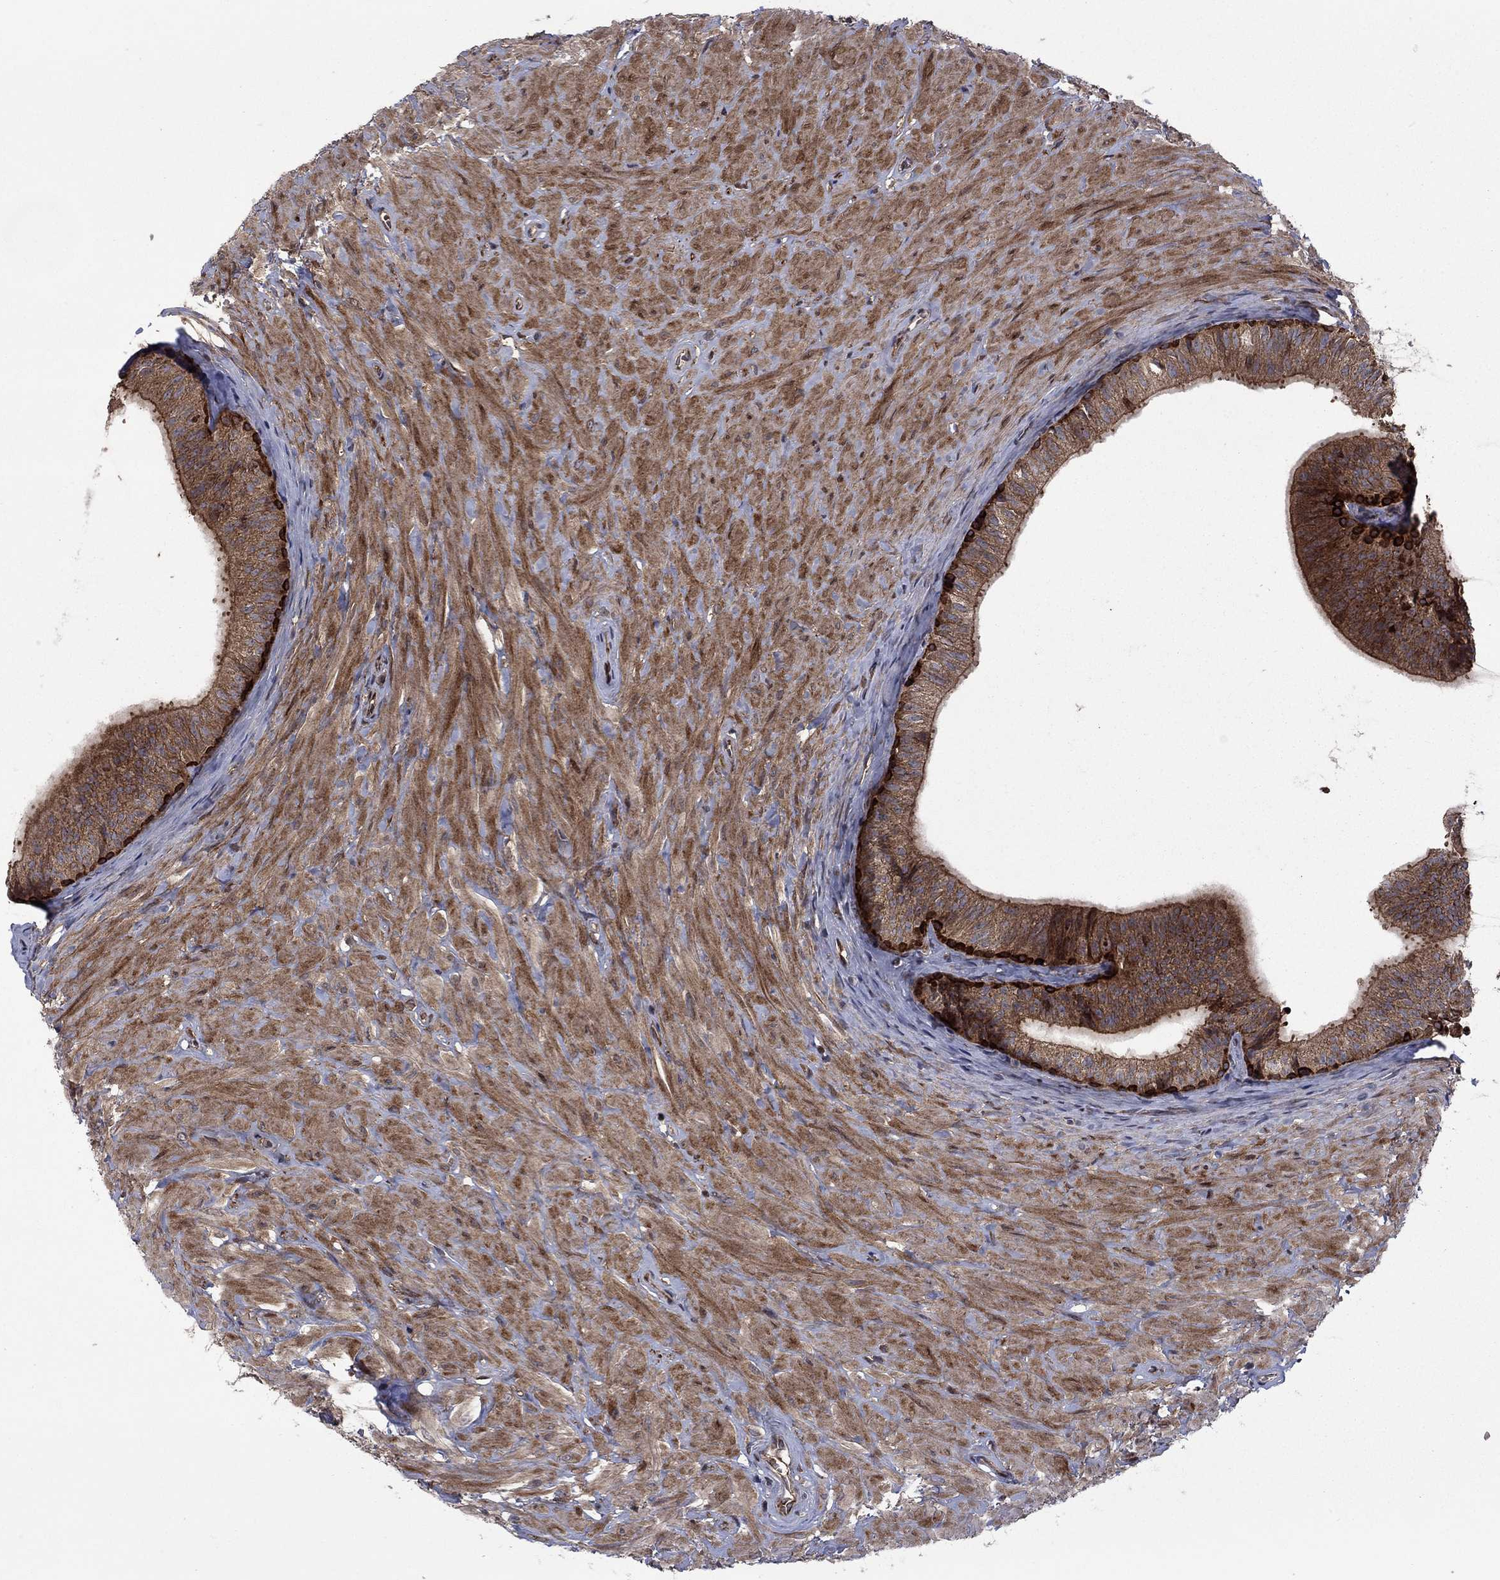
{"staining": {"intensity": "moderate", "quantity": ">75%", "location": "cytoplasmic/membranous"}, "tissue": "epididymis", "cell_type": "Glandular cells", "image_type": "normal", "snomed": [{"axis": "morphology", "description": "Normal tissue, NOS"}, {"axis": "topography", "description": "Epididymis"}, {"axis": "topography", "description": "Vas deferens"}], "caption": "An image of epididymis stained for a protein reveals moderate cytoplasmic/membranous brown staining in glandular cells. Immunohistochemistry (ihc) stains the protein of interest in brown and the nuclei are stained blue.", "gene": "HDAC4", "patient": {"sex": "male", "age": 23}}